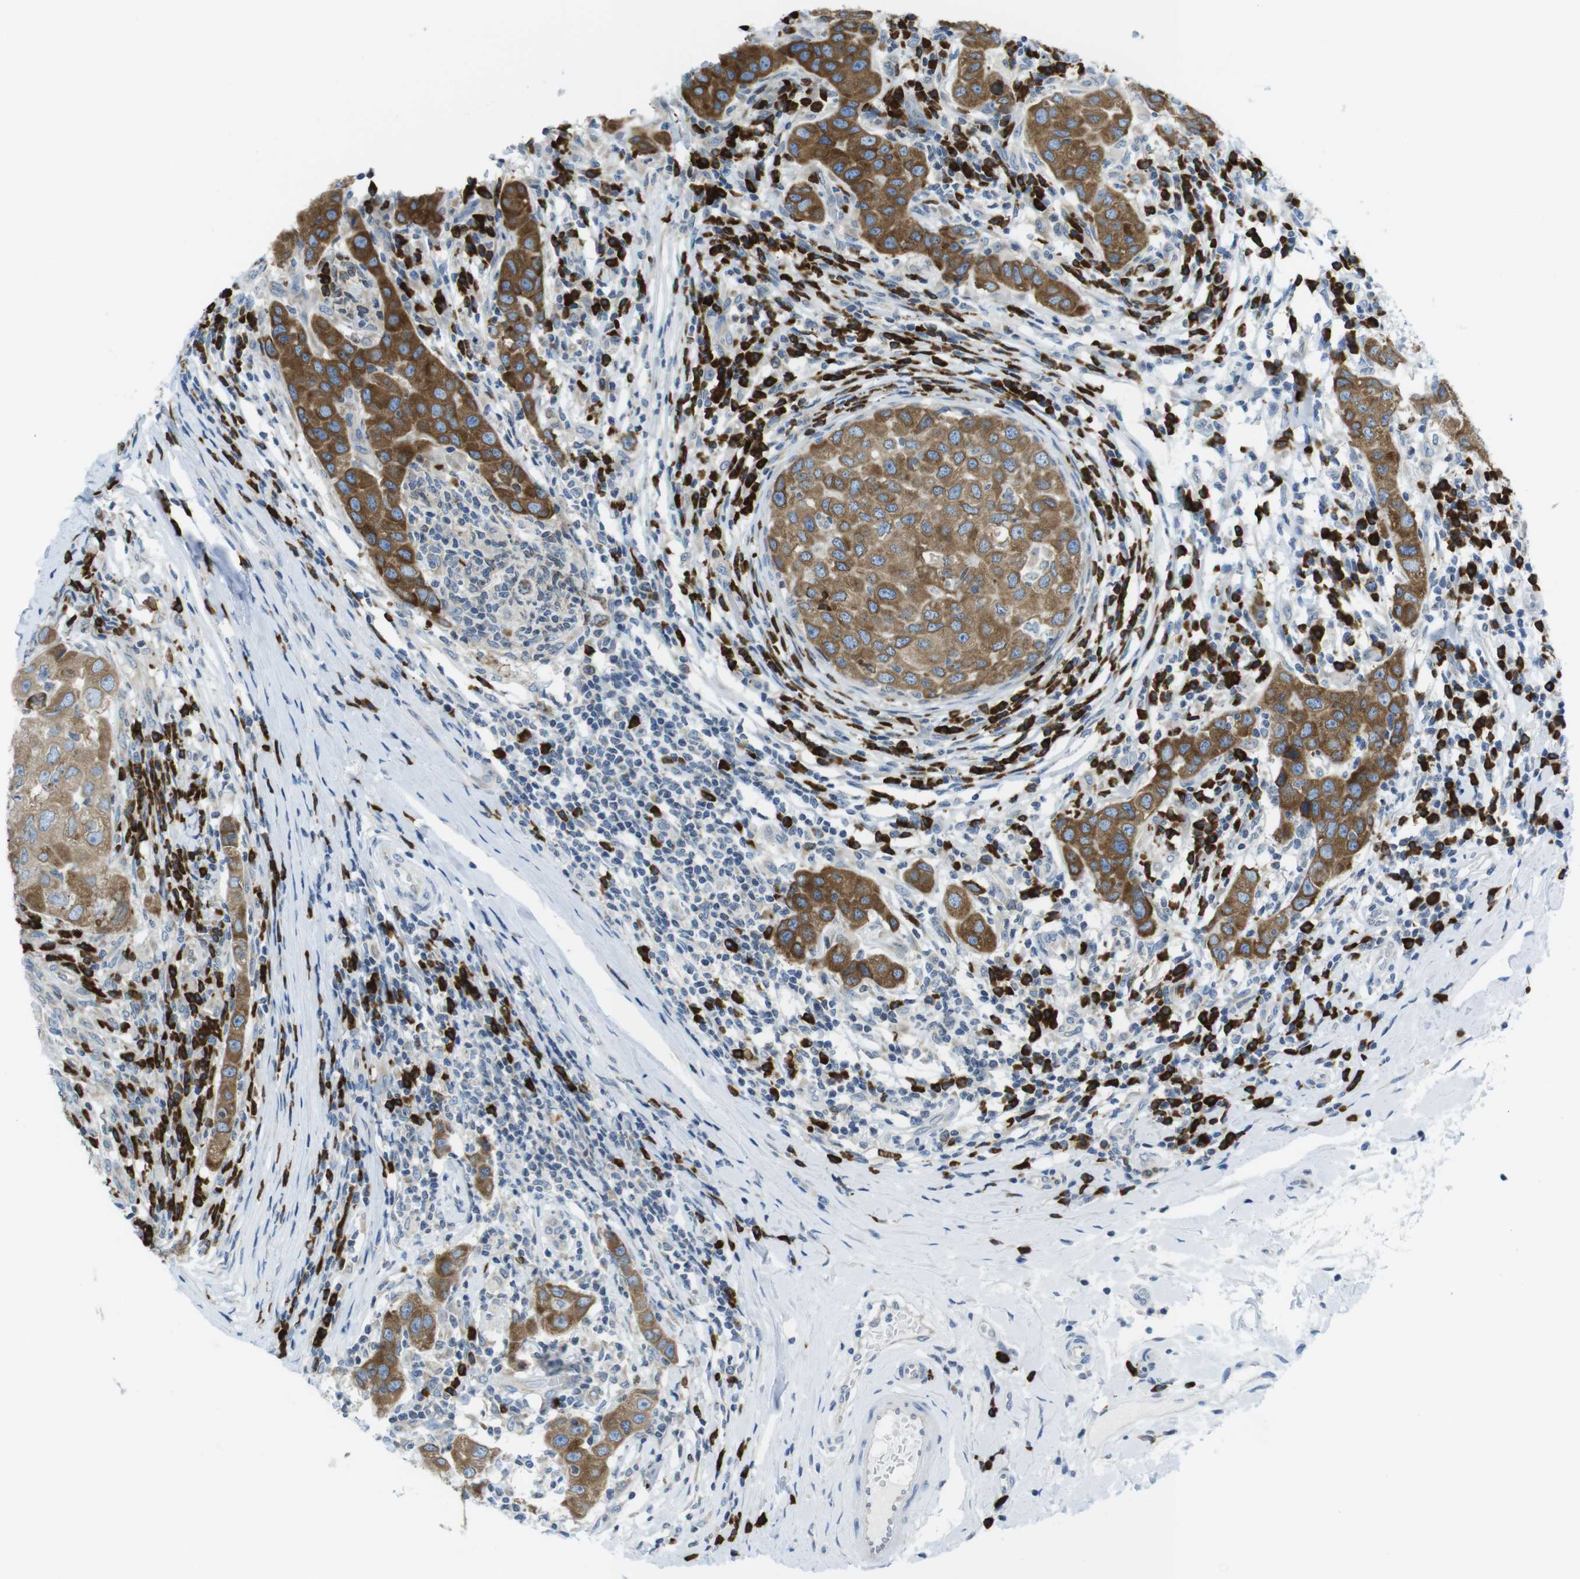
{"staining": {"intensity": "strong", "quantity": ">75%", "location": "cytoplasmic/membranous"}, "tissue": "breast cancer", "cell_type": "Tumor cells", "image_type": "cancer", "snomed": [{"axis": "morphology", "description": "Duct carcinoma"}, {"axis": "topography", "description": "Breast"}], "caption": "The micrograph exhibits a brown stain indicating the presence of a protein in the cytoplasmic/membranous of tumor cells in breast cancer (invasive ductal carcinoma).", "gene": "CLPTM1L", "patient": {"sex": "female", "age": 27}}